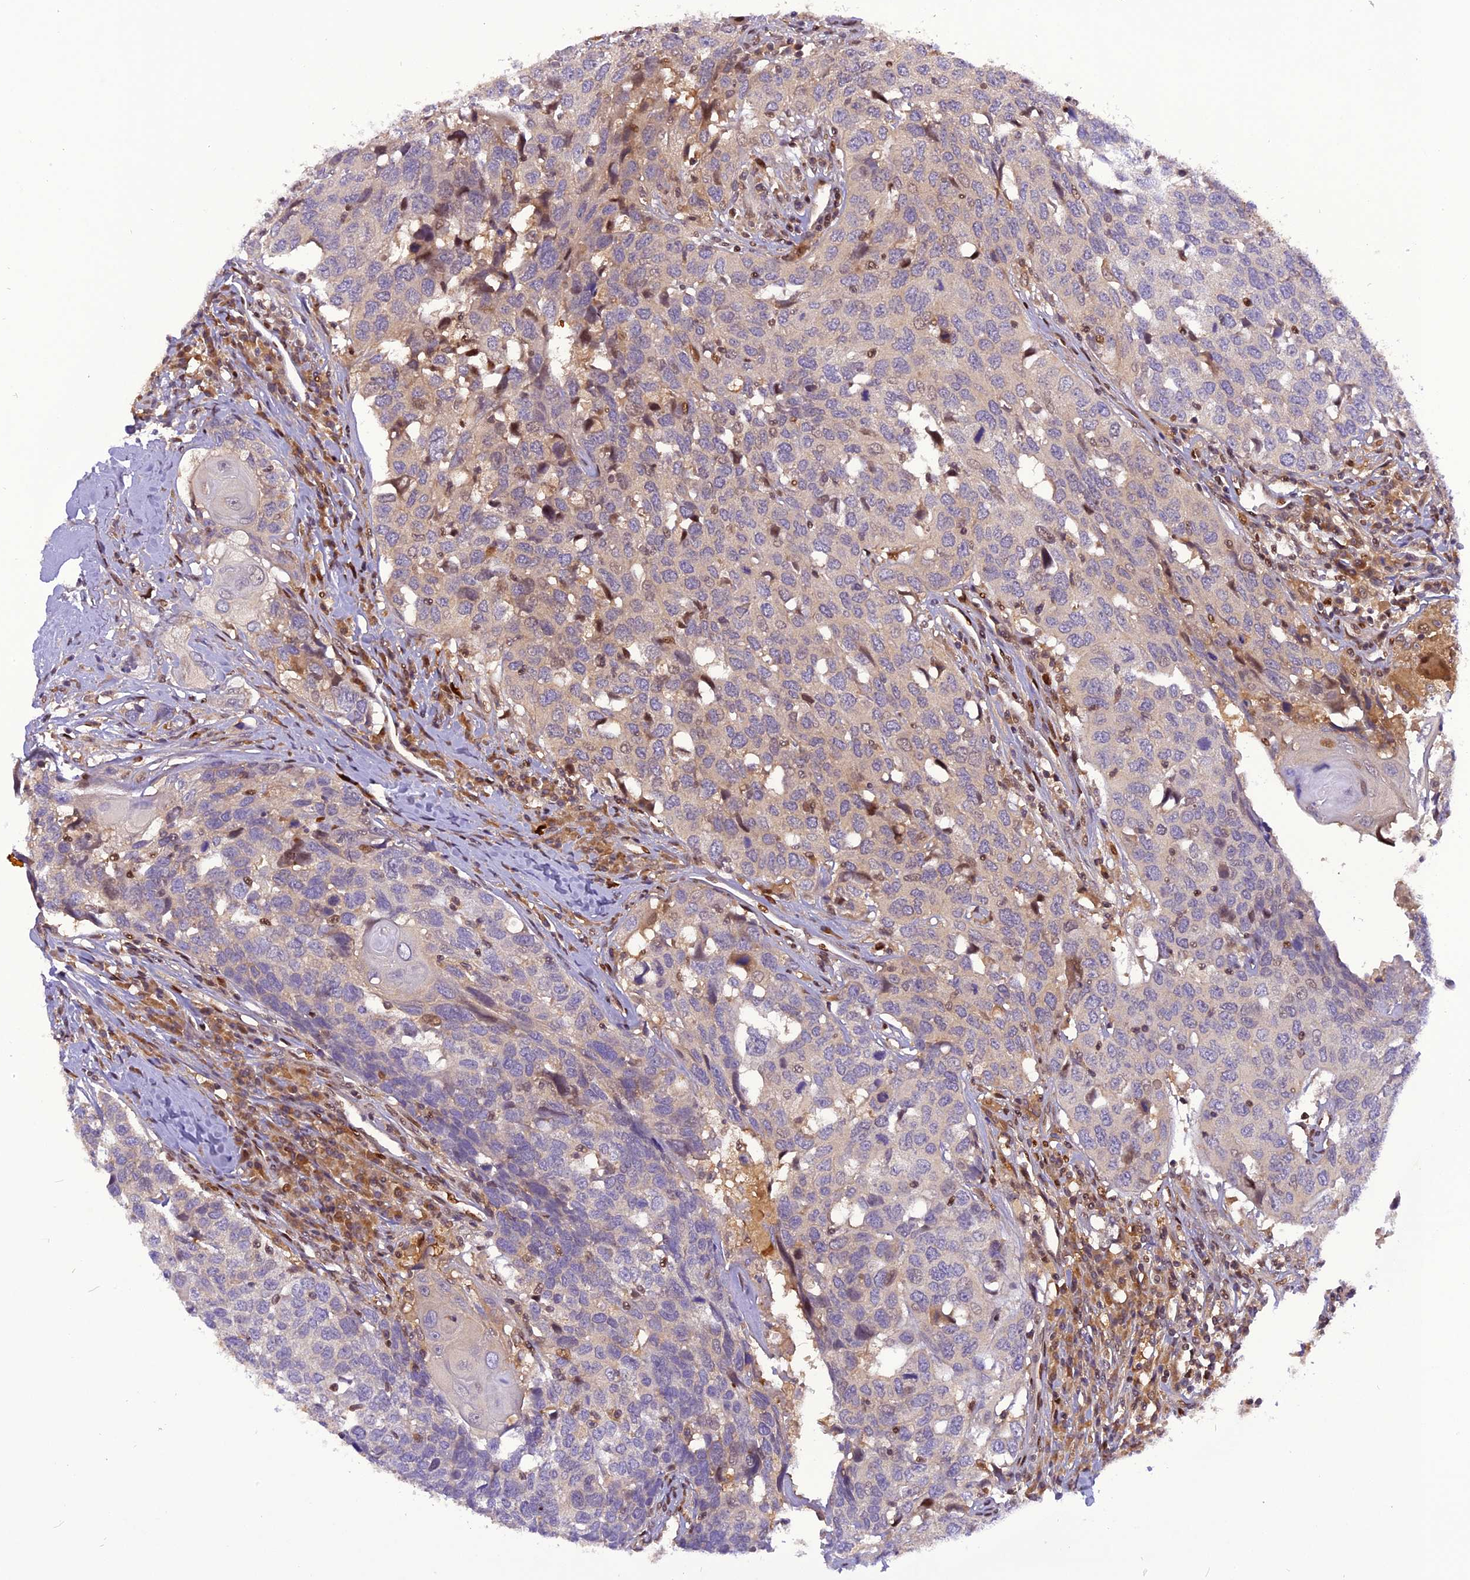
{"staining": {"intensity": "negative", "quantity": "none", "location": "none"}, "tissue": "head and neck cancer", "cell_type": "Tumor cells", "image_type": "cancer", "snomed": [{"axis": "morphology", "description": "Squamous cell carcinoma, NOS"}, {"axis": "topography", "description": "Head-Neck"}], "caption": "A photomicrograph of squamous cell carcinoma (head and neck) stained for a protein shows no brown staining in tumor cells.", "gene": "RABGGTA", "patient": {"sex": "male", "age": 66}}